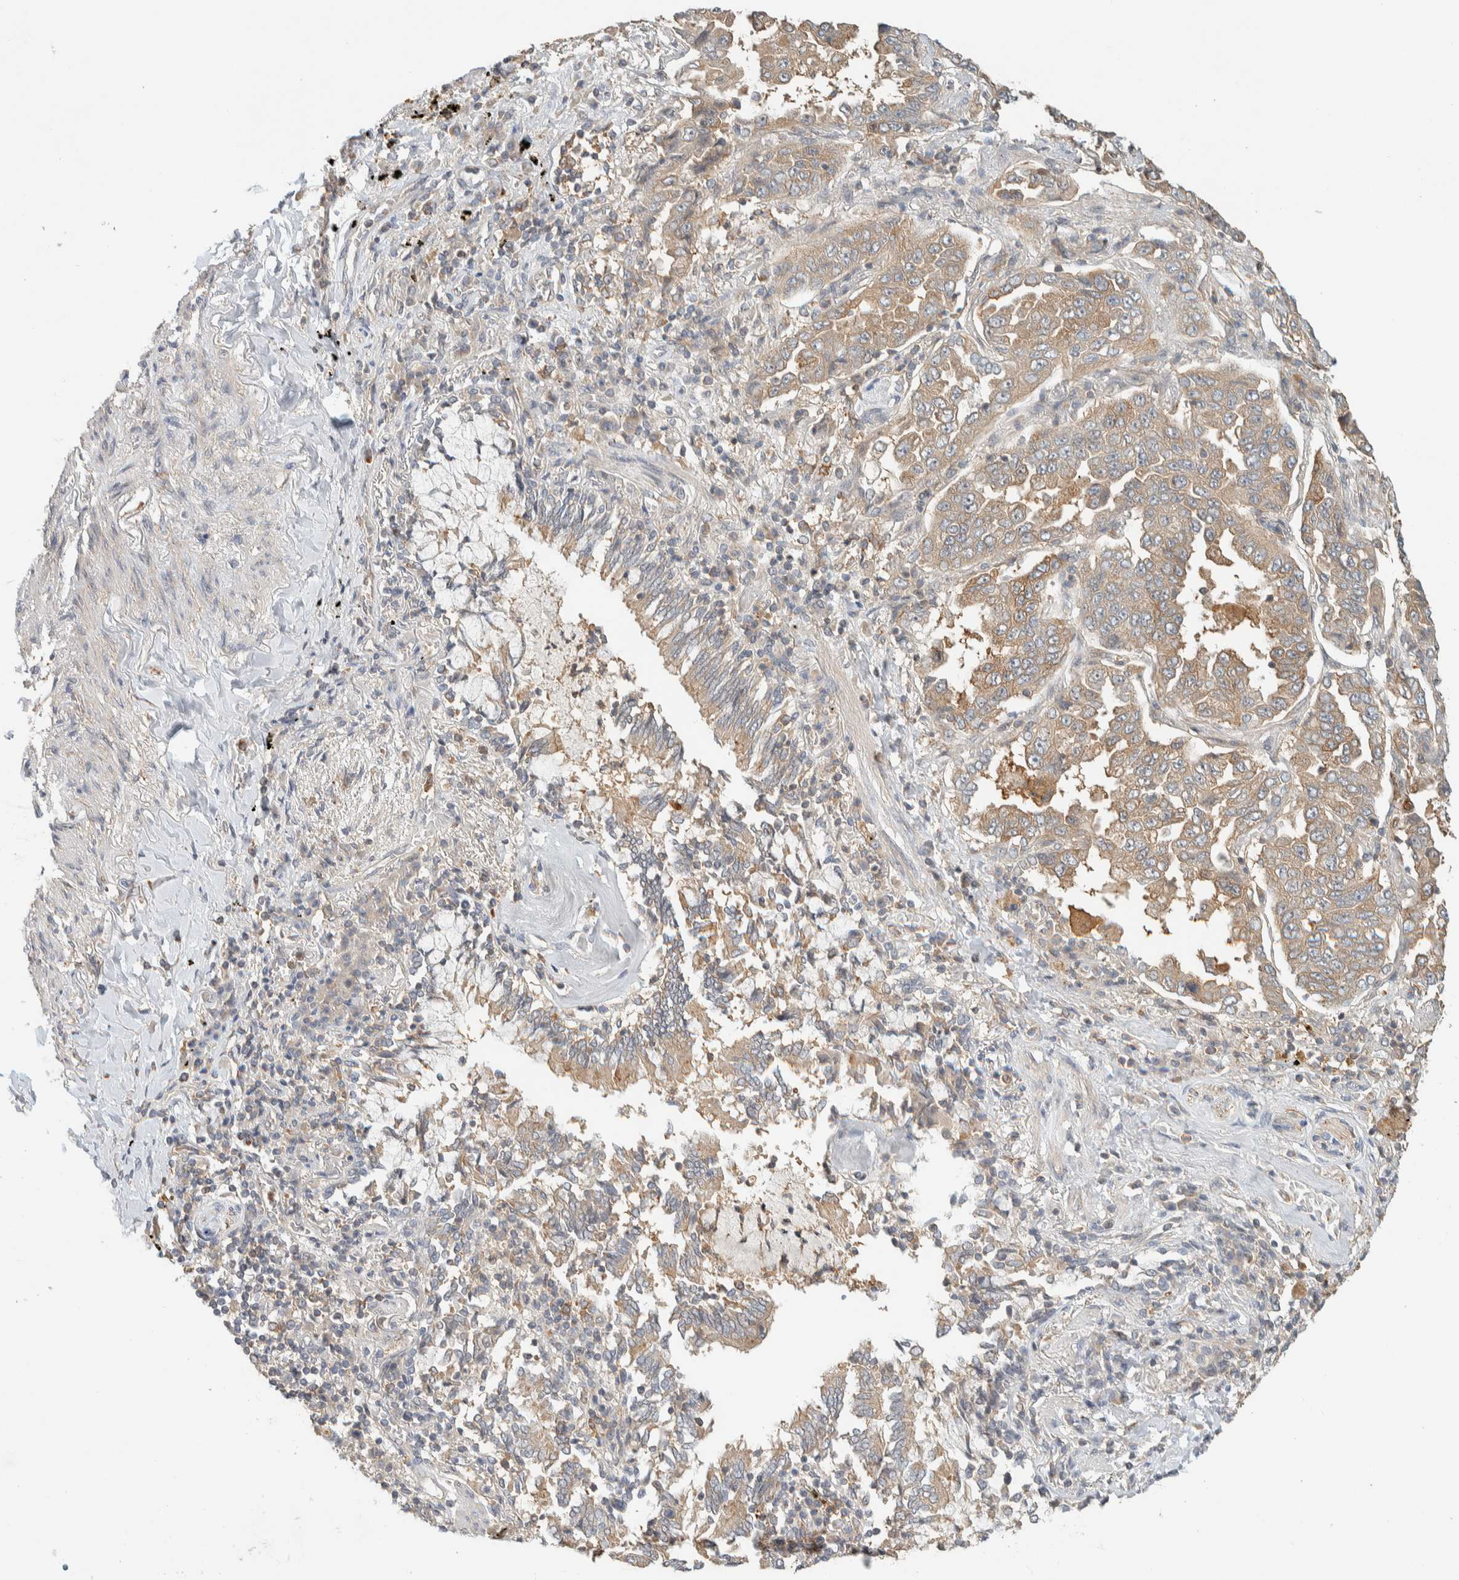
{"staining": {"intensity": "weak", "quantity": ">75%", "location": "cytoplasmic/membranous"}, "tissue": "lung cancer", "cell_type": "Tumor cells", "image_type": "cancer", "snomed": [{"axis": "morphology", "description": "Adenocarcinoma, NOS"}, {"axis": "topography", "description": "Lung"}], "caption": "A brown stain highlights weak cytoplasmic/membranous expression of a protein in lung cancer (adenocarcinoma) tumor cells. (Brightfield microscopy of DAB IHC at high magnification).", "gene": "RAB11FIP1", "patient": {"sex": "female", "age": 51}}